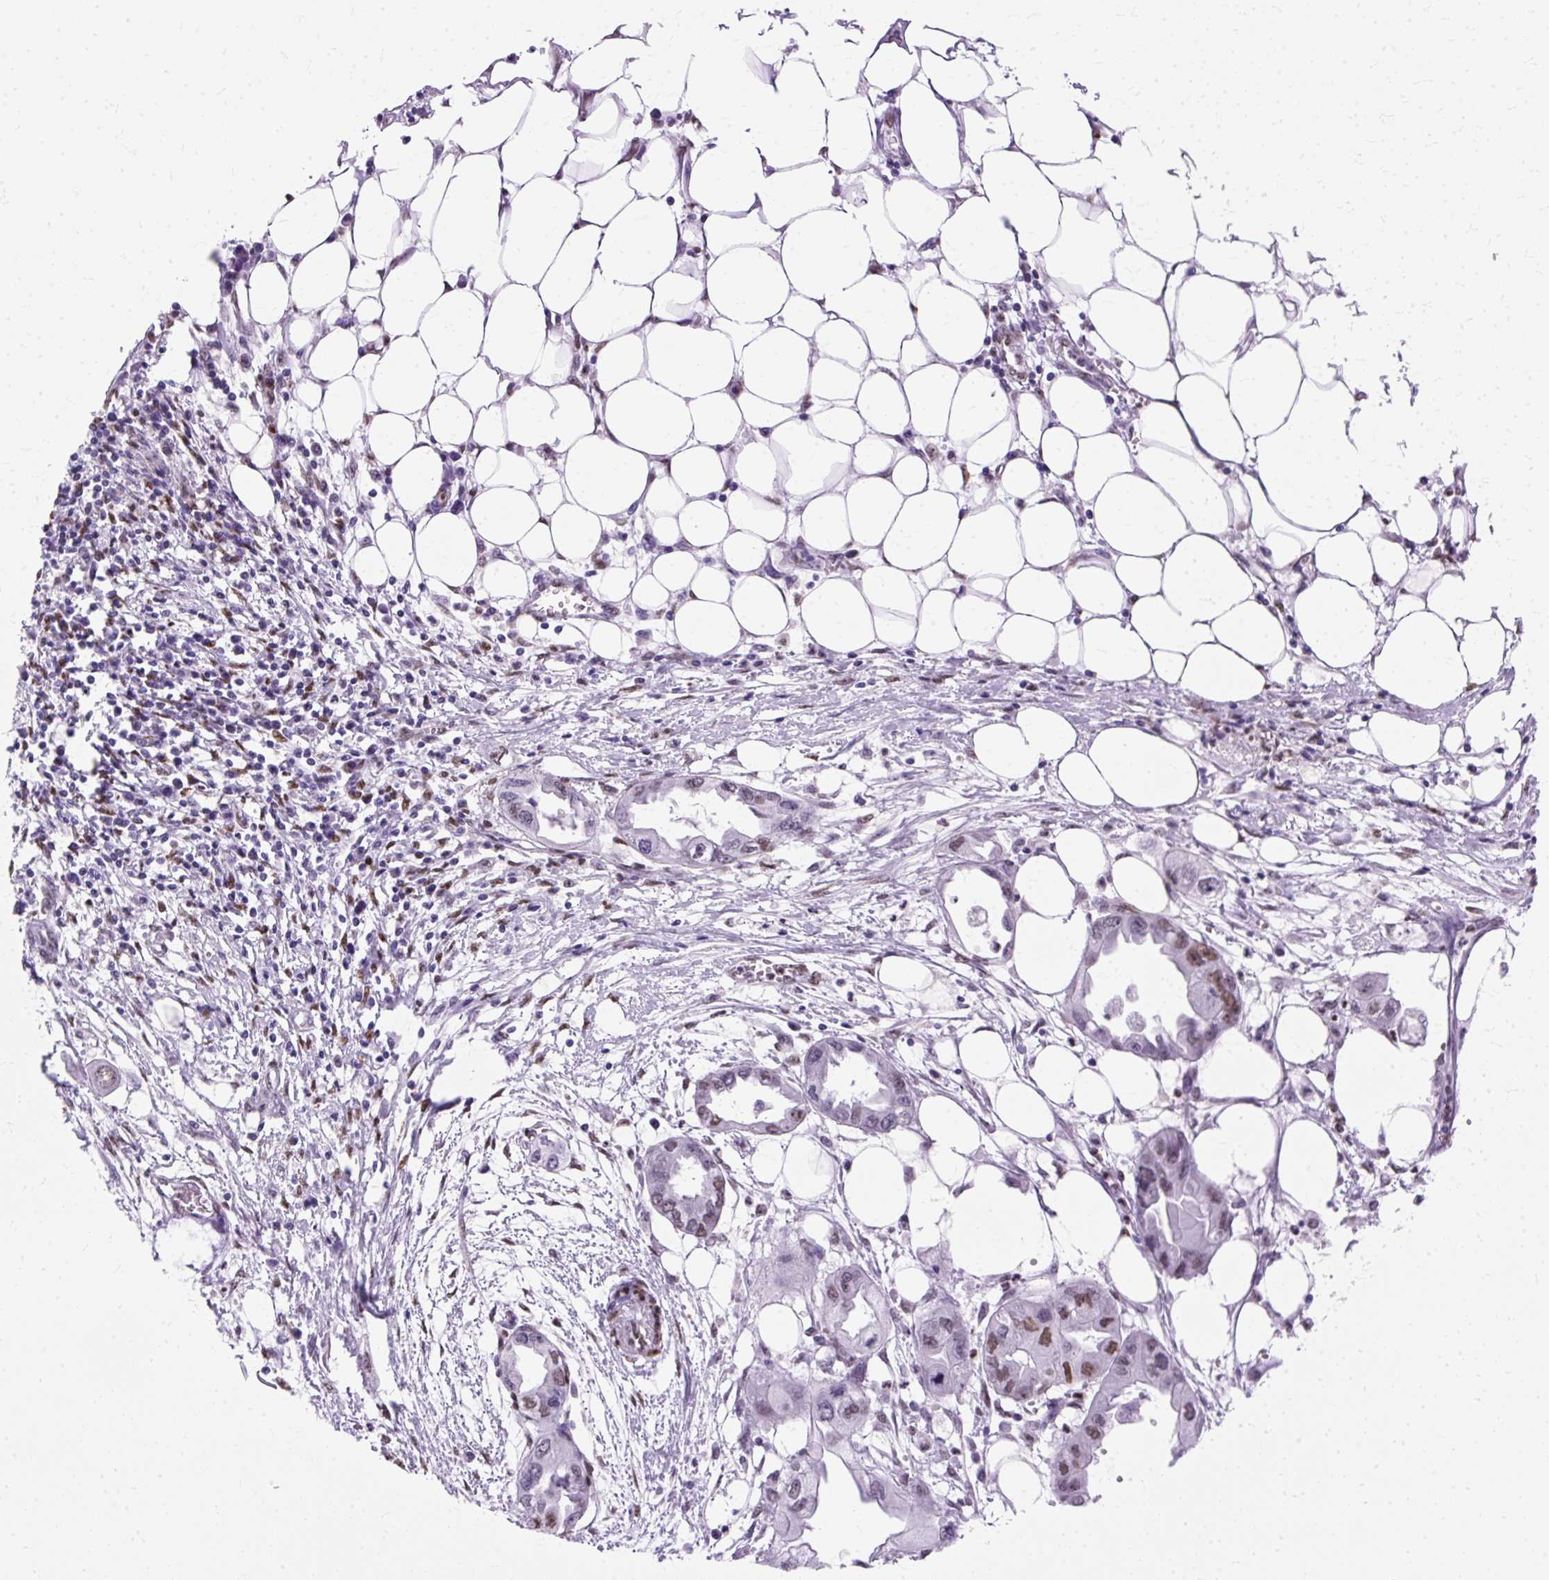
{"staining": {"intensity": "moderate", "quantity": "25%-75%", "location": "nuclear"}, "tissue": "endometrial cancer", "cell_type": "Tumor cells", "image_type": "cancer", "snomed": [{"axis": "morphology", "description": "Adenocarcinoma, NOS"}, {"axis": "morphology", "description": "Adenocarcinoma, metastatic, NOS"}, {"axis": "topography", "description": "Adipose tissue"}, {"axis": "topography", "description": "Endometrium"}], "caption": "Endometrial cancer tissue reveals moderate nuclear expression in approximately 25%-75% of tumor cells The staining was performed using DAB (3,3'-diaminobenzidine), with brown indicating positive protein expression. Nuclei are stained blue with hematoxylin.", "gene": "TMEM184C", "patient": {"sex": "female", "age": 67}}